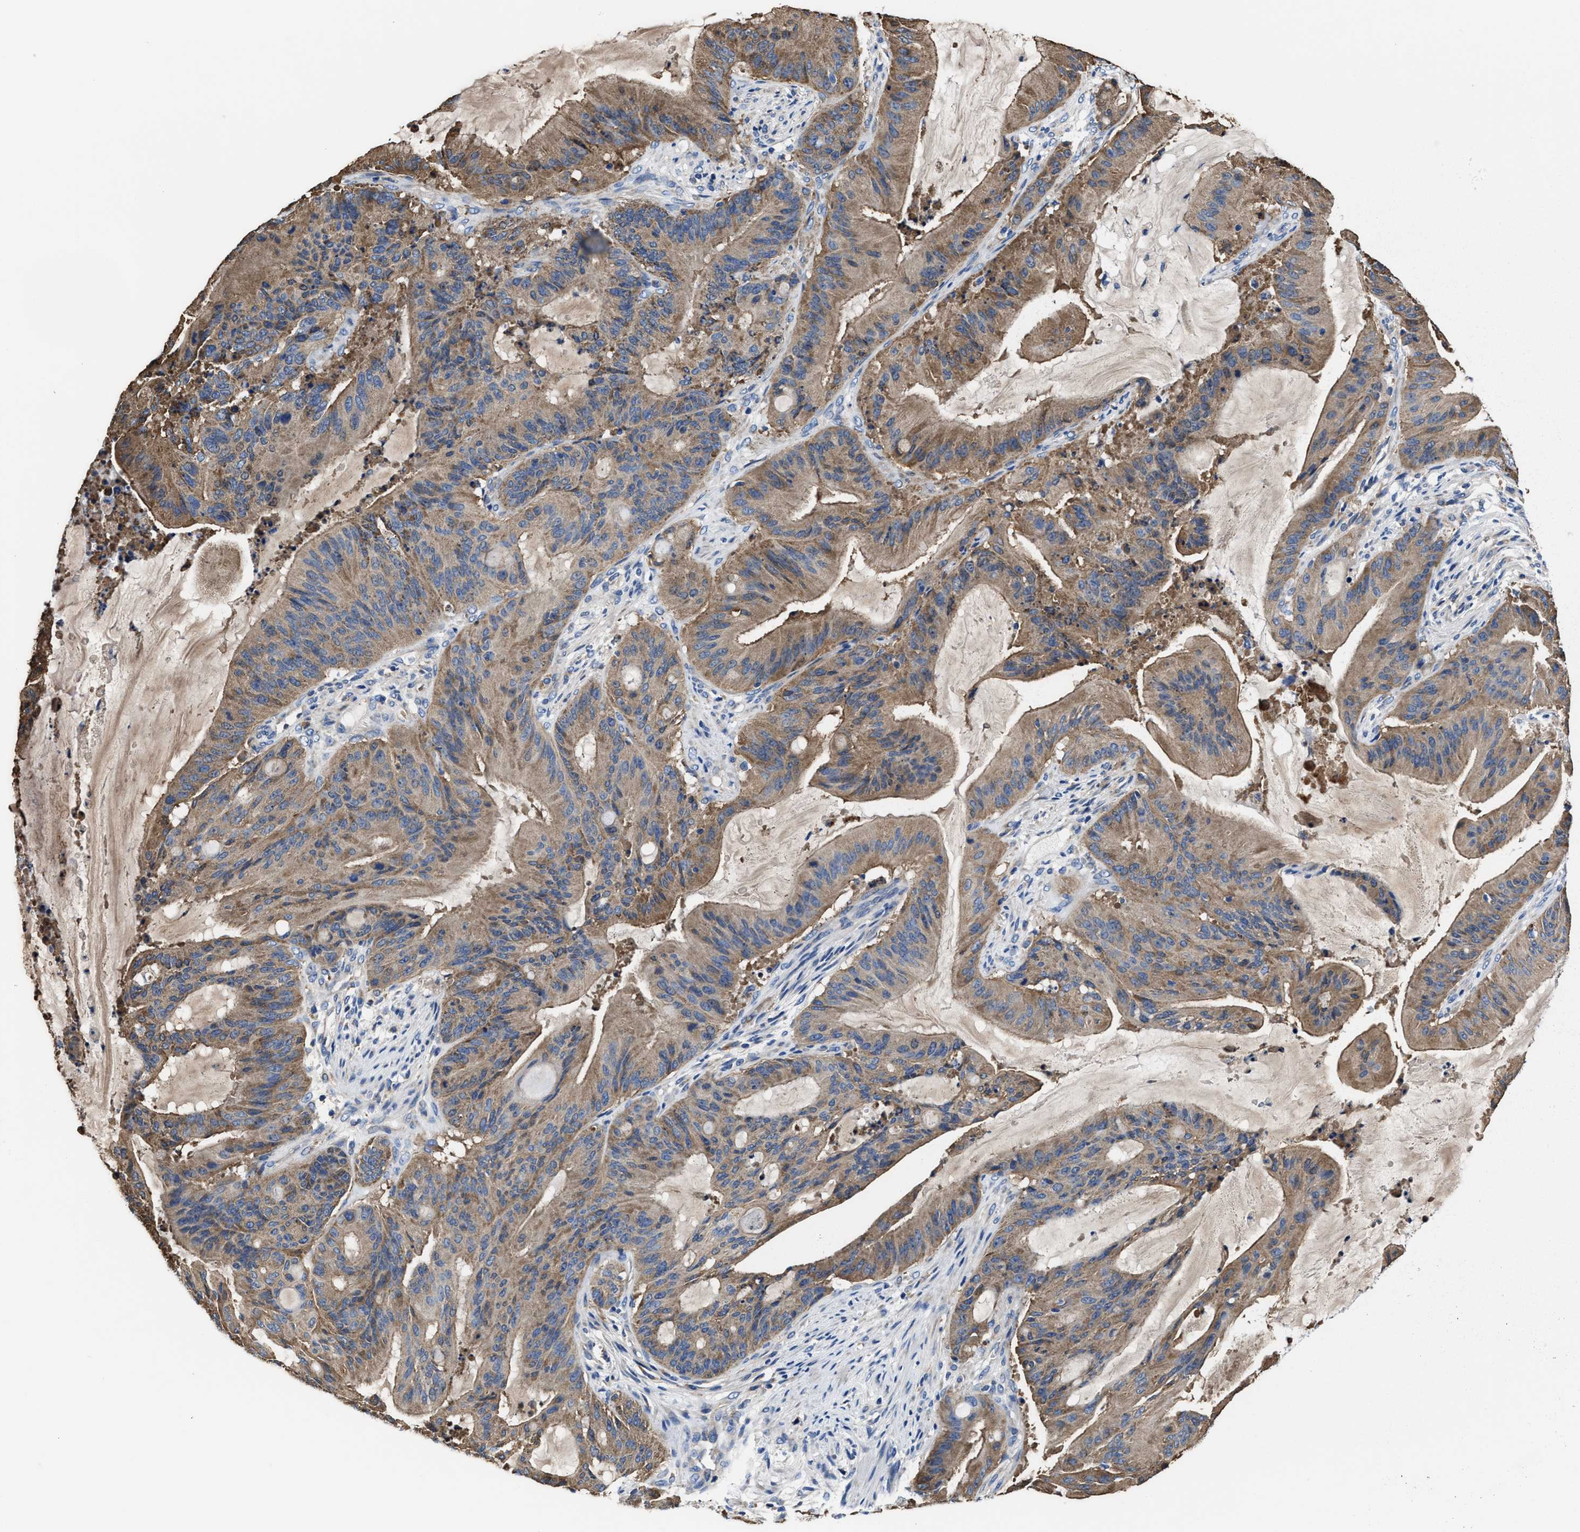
{"staining": {"intensity": "moderate", "quantity": ">75%", "location": "cytoplasmic/membranous"}, "tissue": "liver cancer", "cell_type": "Tumor cells", "image_type": "cancer", "snomed": [{"axis": "morphology", "description": "Normal tissue, NOS"}, {"axis": "morphology", "description": "Cholangiocarcinoma"}, {"axis": "topography", "description": "Liver"}, {"axis": "topography", "description": "Peripheral nerve tissue"}], "caption": "Immunohistochemical staining of human liver cholangiocarcinoma demonstrates moderate cytoplasmic/membranous protein positivity in approximately >75% of tumor cells. (DAB = brown stain, brightfield microscopy at high magnification).", "gene": "TMEM30A", "patient": {"sex": "female", "age": 73}}